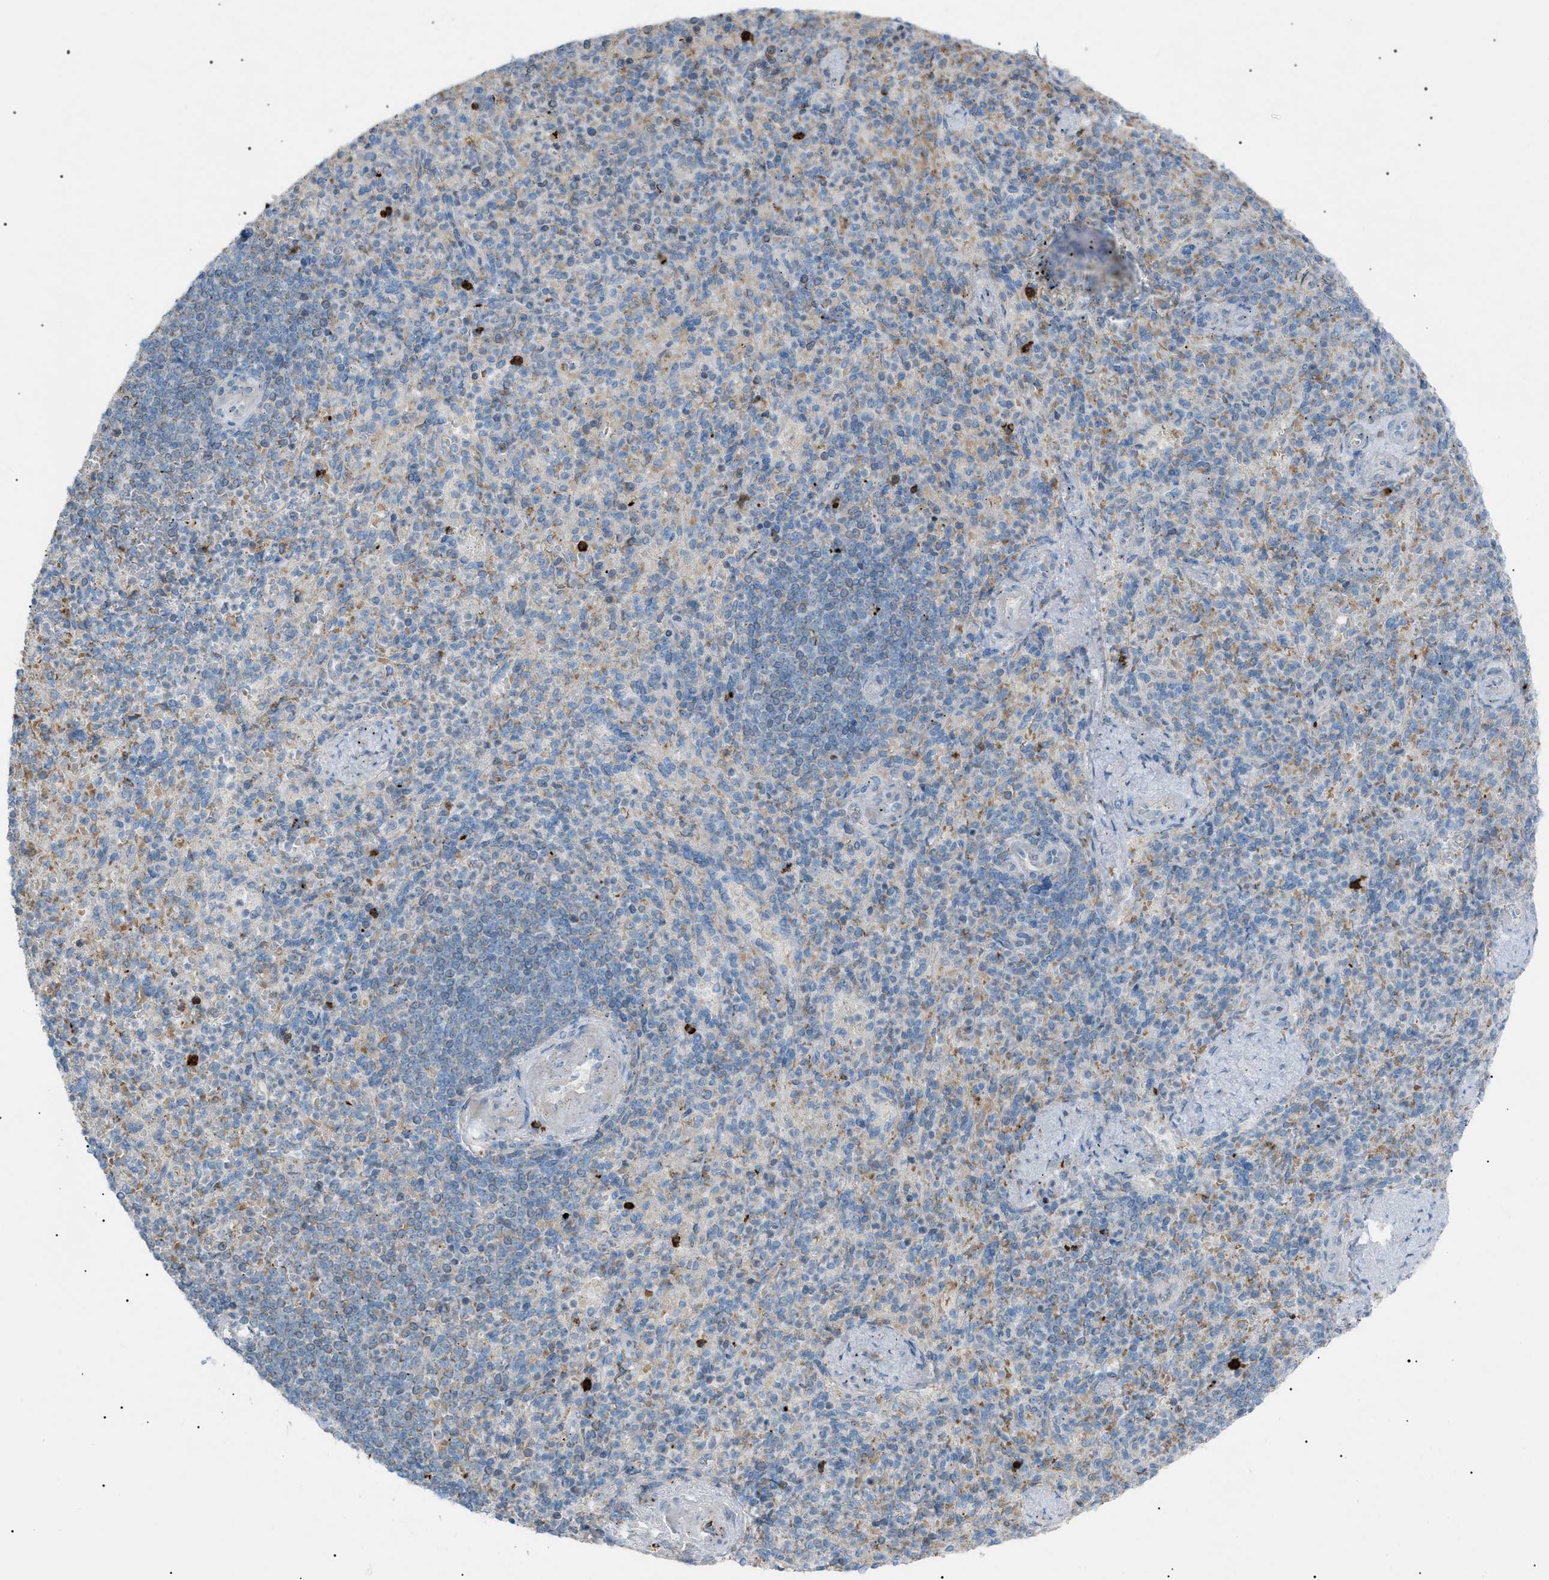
{"staining": {"intensity": "strong", "quantity": "<25%", "location": "cytoplasmic/membranous"}, "tissue": "spleen", "cell_type": "Cells in red pulp", "image_type": "normal", "snomed": [{"axis": "morphology", "description": "Normal tissue, NOS"}, {"axis": "topography", "description": "Spleen"}], "caption": "The immunohistochemical stain shows strong cytoplasmic/membranous staining in cells in red pulp of benign spleen. (Stains: DAB in brown, nuclei in blue, Microscopy: brightfield microscopy at high magnification).", "gene": "ZNF516", "patient": {"sex": "female", "age": 74}}